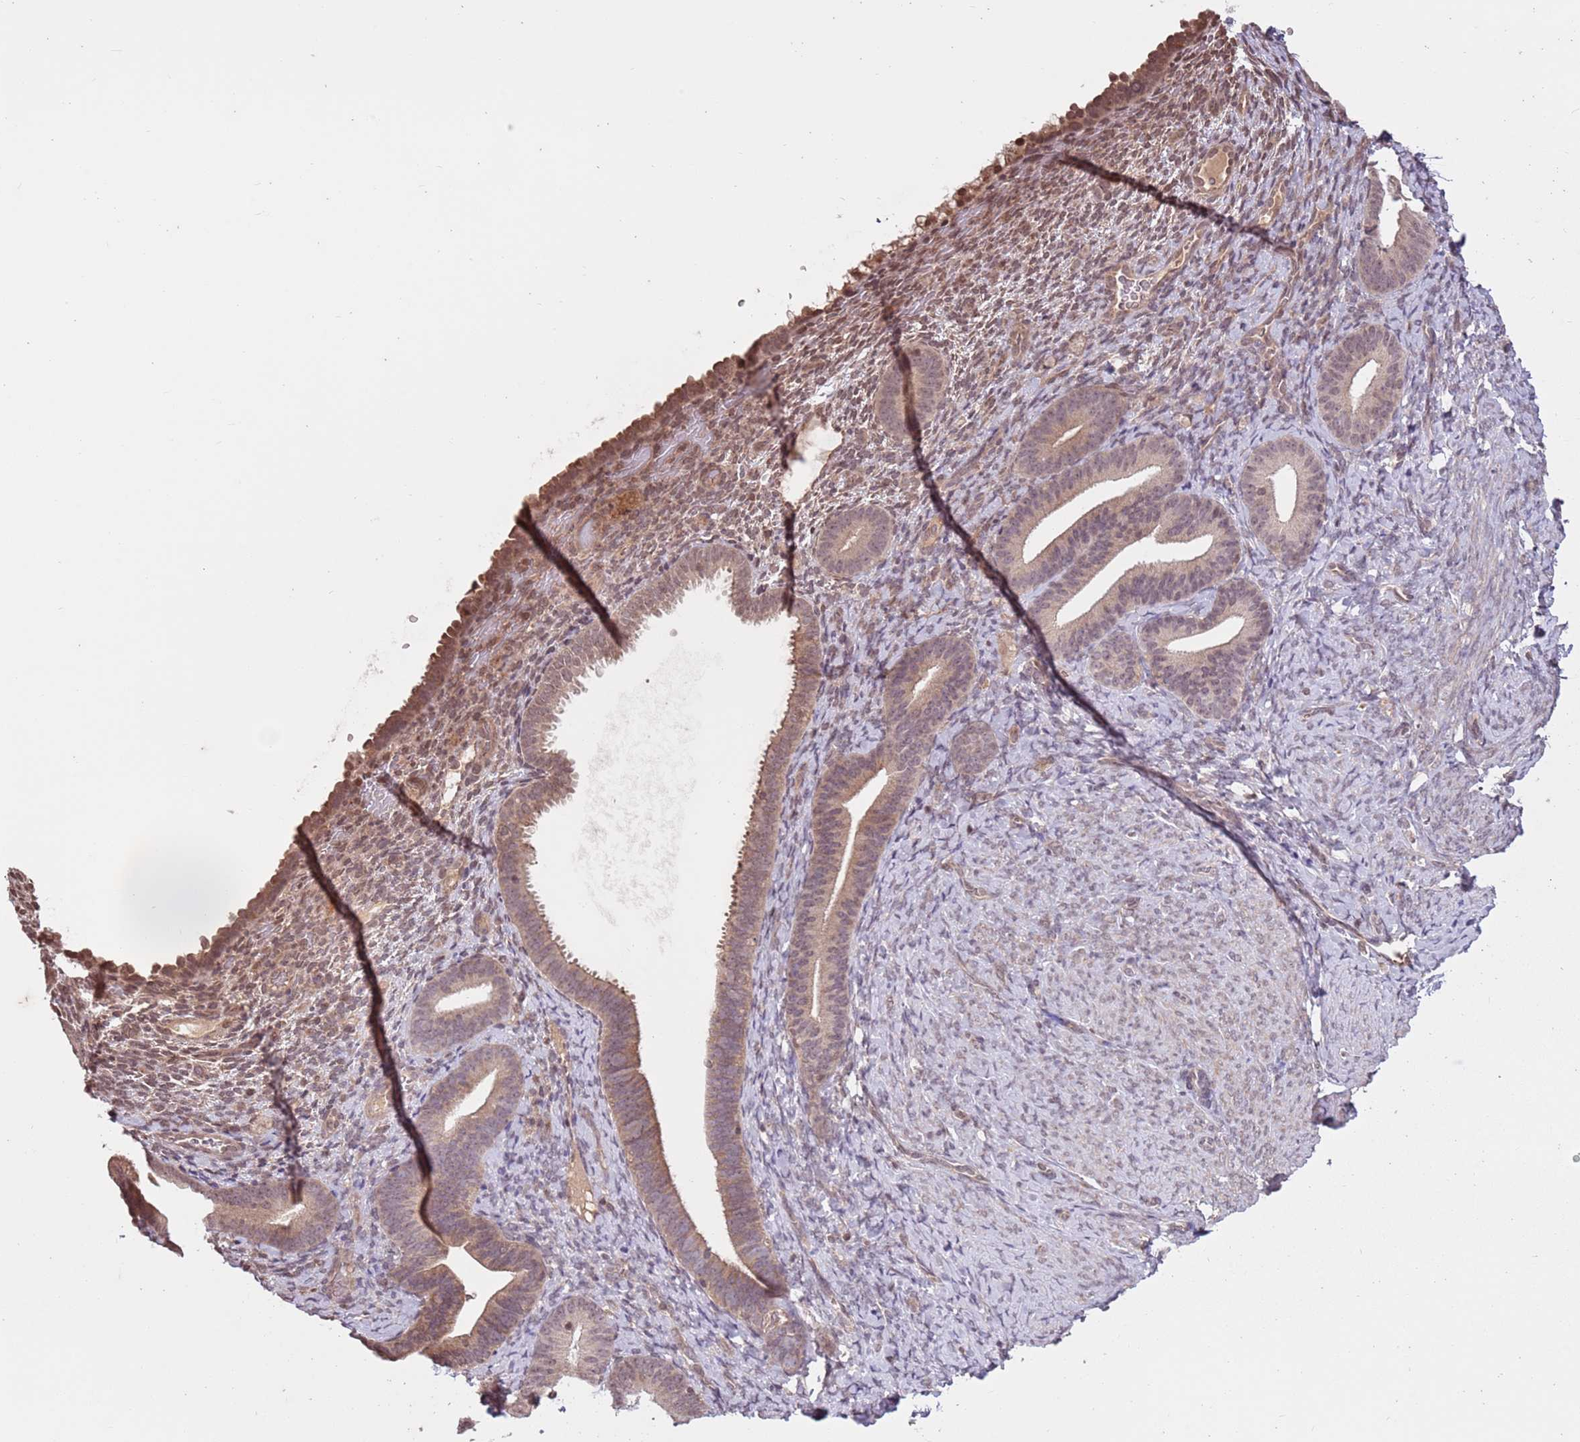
{"staining": {"intensity": "moderate", "quantity": "<25%", "location": "cytoplasmic/membranous,nuclear"}, "tissue": "endometrium", "cell_type": "Cells in endometrial stroma", "image_type": "normal", "snomed": [{"axis": "morphology", "description": "Normal tissue, NOS"}, {"axis": "topography", "description": "Endometrium"}], "caption": "Approximately <25% of cells in endometrial stroma in normal endometrium display moderate cytoplasmic/membranous,nuclear protein staining as visualized by brown immunohistochemical staining.", "gene": "CAPN9", "patient": {"sex": "female", "age": 65}}